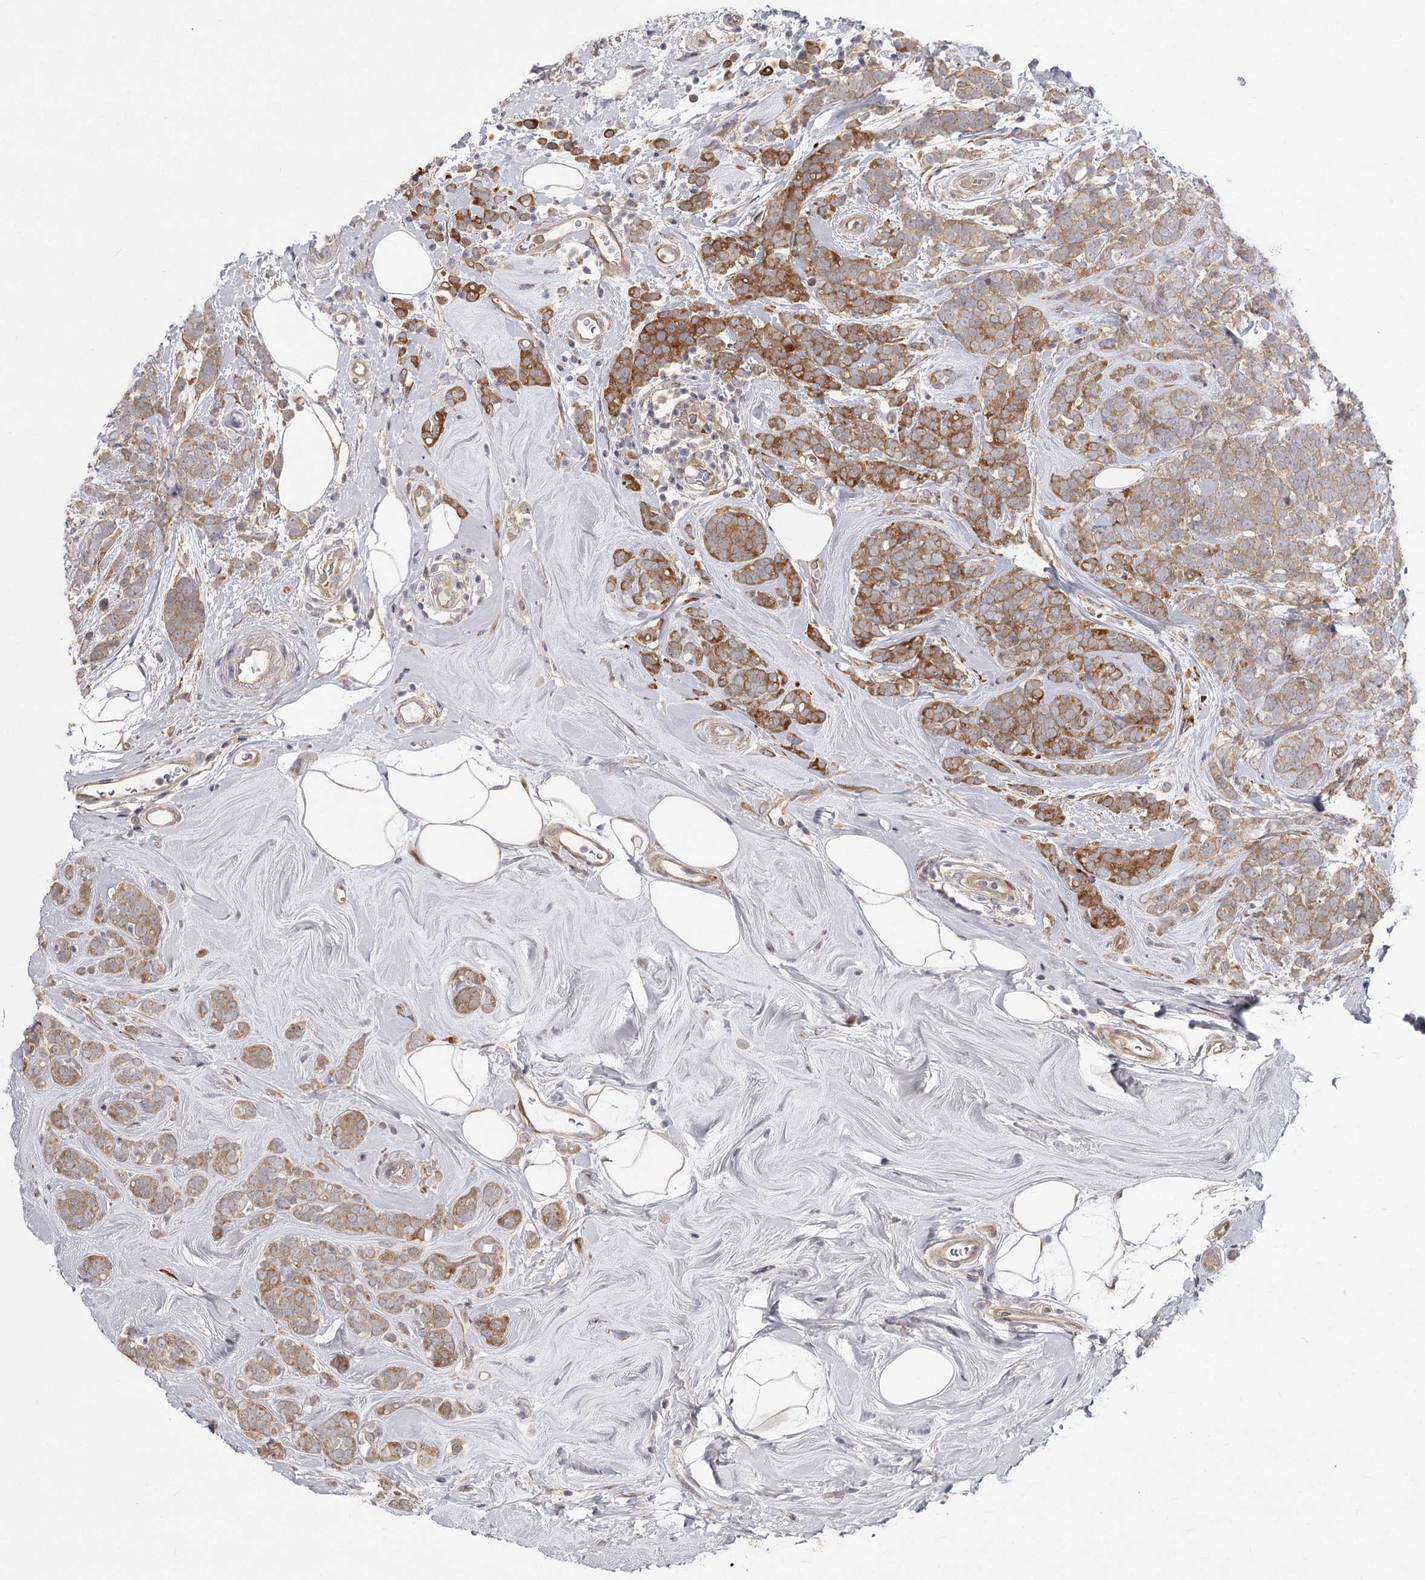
{"staining": {"intensity": "moderate", "quantity": "<25%", "location": "cytoplasmic/membranous"}, "tissue": "breast cancer", "cell_type": "Tumor cells", "image_type": "cancer", "snomed": [{"axis": "morphology", "description": "Lobular carcinoma"}, {"axis": "topography", "description": "Breast"}], "caption": "Immunohistochemical staining of human lobular carcinoma (breast) shows low levels of moderate cytoplasmic/membranous positivity in approximately <25% of tumor cells.", "gene": "CCNG2", "patient": {"sex": "female", "age": 58}}